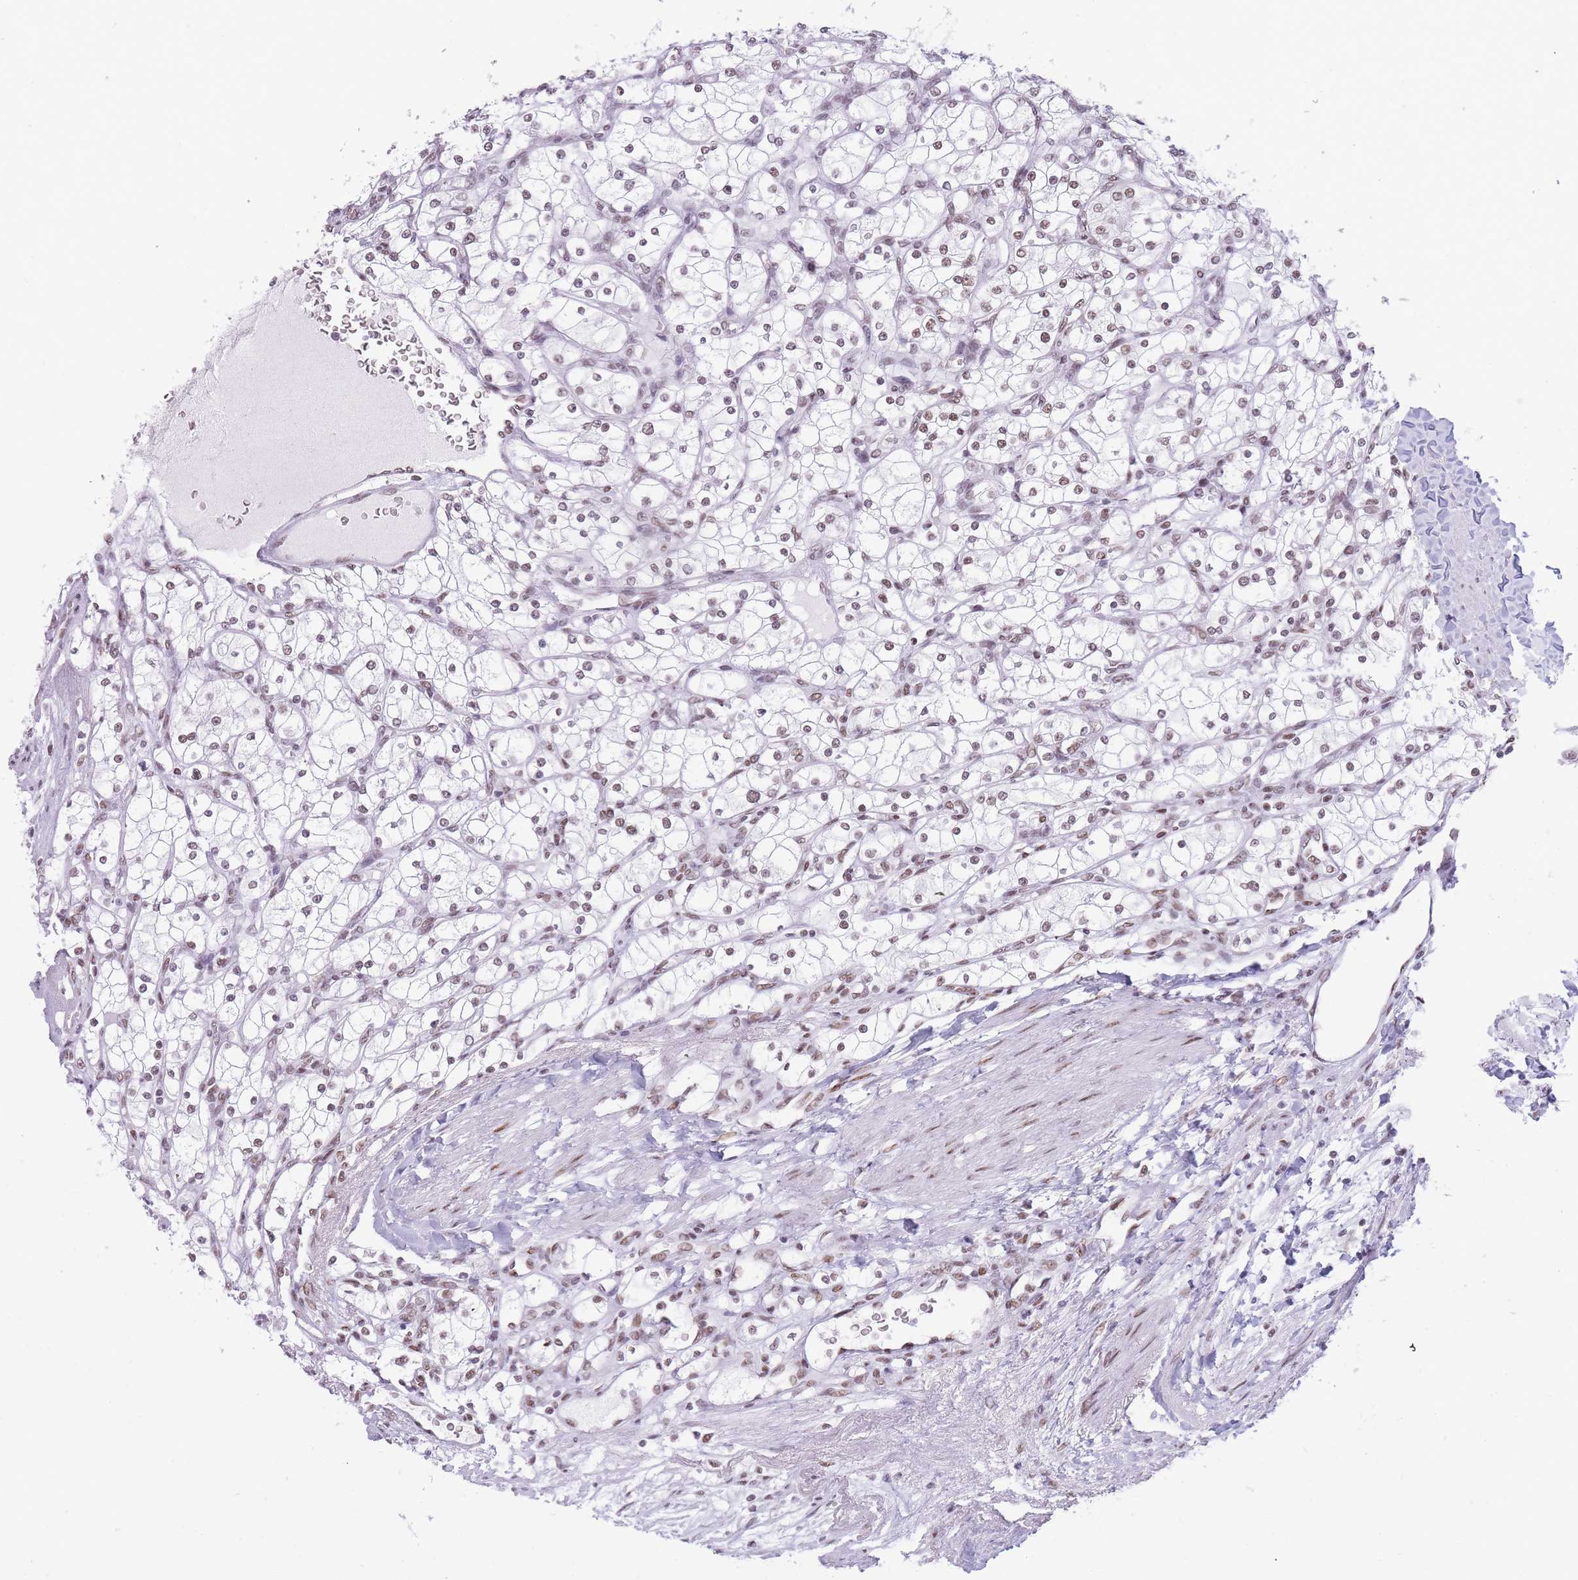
{"staining": {"intensity": "weak", "quantity": "25%-75%", "location": "nuclear"}, "tissue": "renal cancer", "cell_type": "Tumor cells", "image_type": "cancer", "snomed": [{"axis": "morphology", "description": "Adenocarcinoma, NOS"}, {"axis": "topography", "description": "Kidney"}], "caption": "This micrograph demonstrates immunohistochemistry (IHC) staining of renal cancer (adenocarcinoma), with low weak nuclear staining in about 25%-75% of tumor cells.", "gene": "HNRNPUL1", "patient": {"sex": "male", "age": 80}}